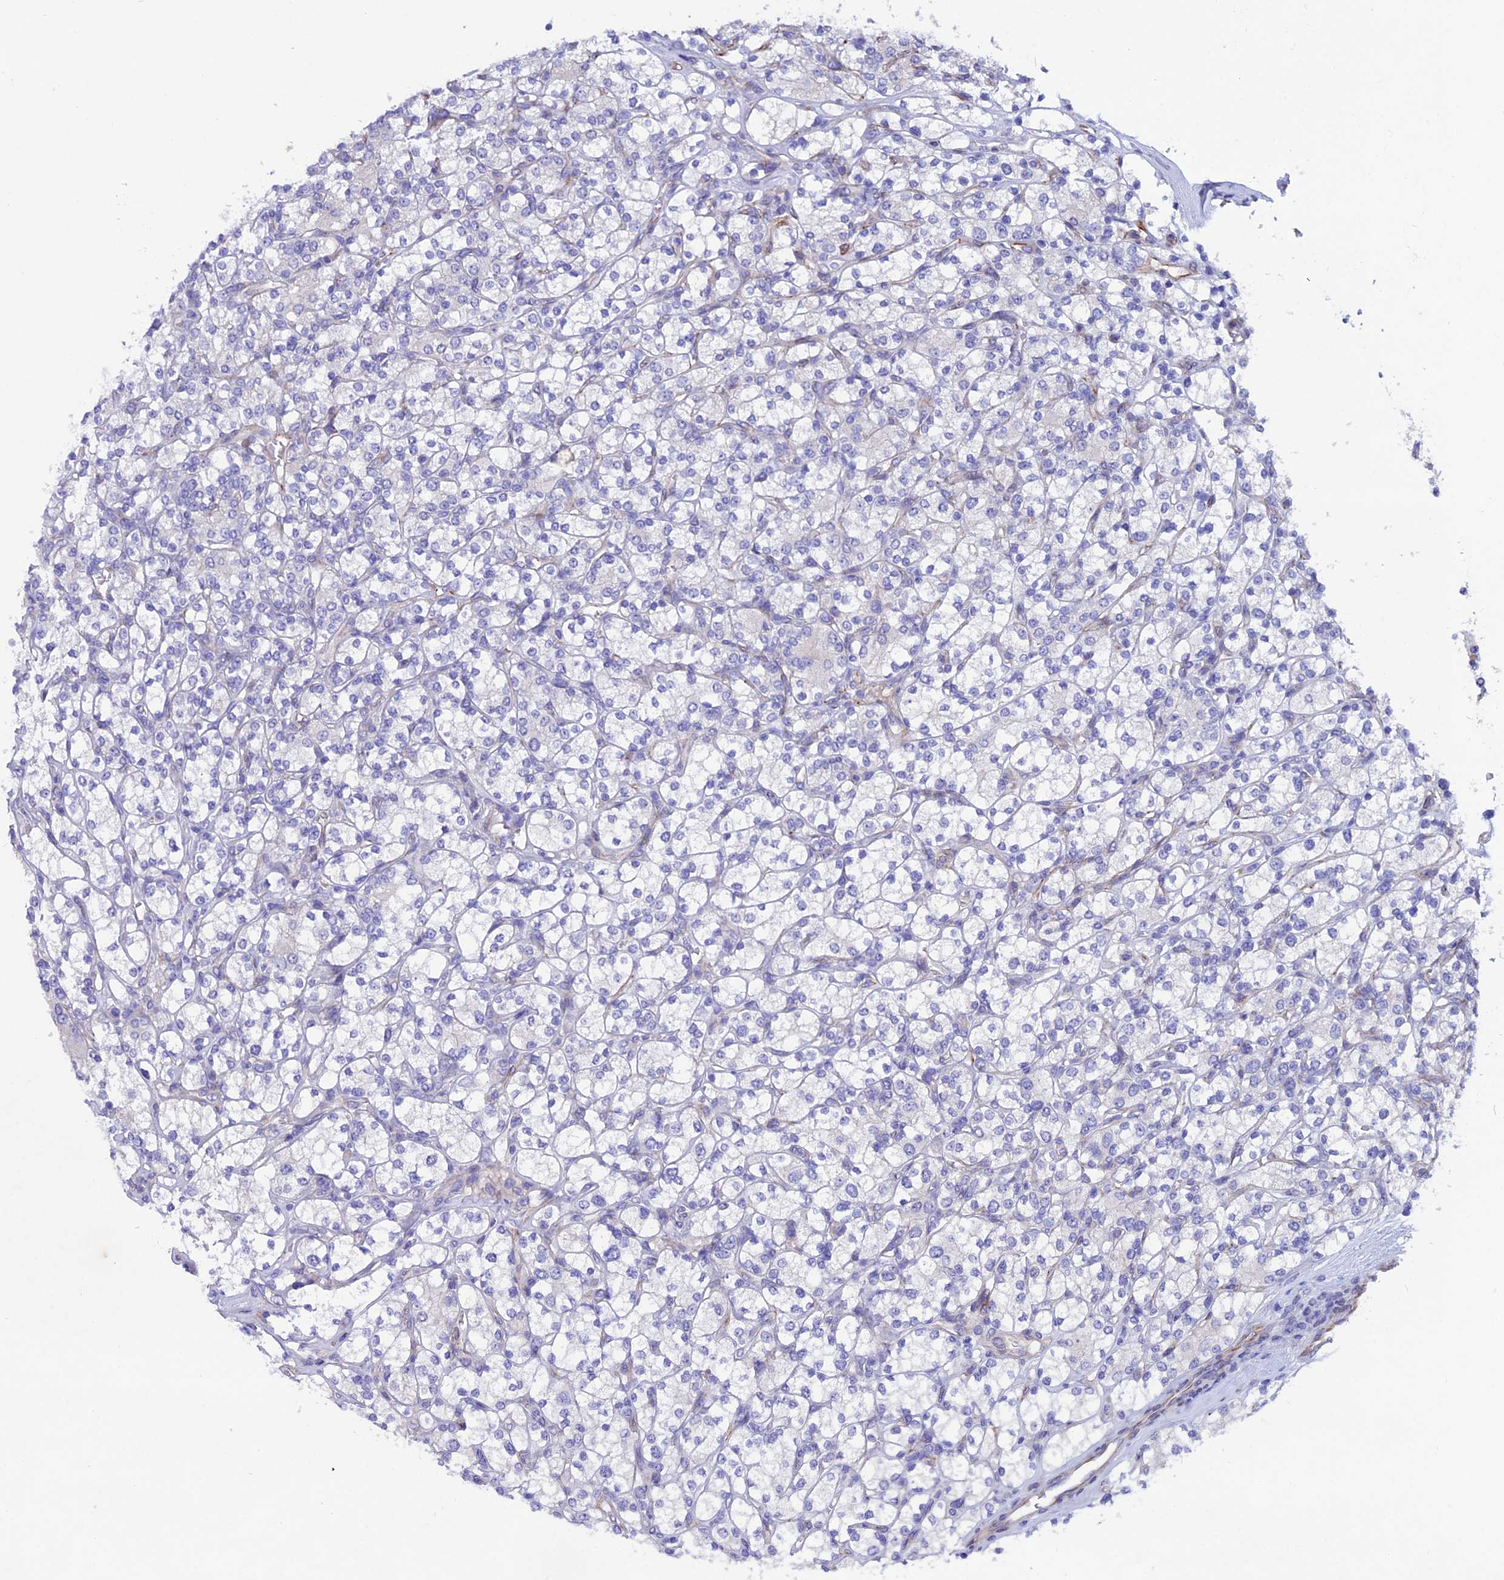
{"staining": {"intensity": "negative", "quantity": "none", "location": "none"}, "tissue": "renal cancer", "cell_type": "Tumor cells", "image_type": "cancer", "snomed": [{"axis": "morphology", "description": "Adenocarcinoma, NOS"}, {"axis": "topography", "description": "Kidney"}], "caption": "The immunohistochemistry (IHC) photomicrograph has no significant expression in tumor cells of adenocarcinoma (renal) tissue.", "gene": "TMEM138", "patient": {"sex": "male", "age": 77}}